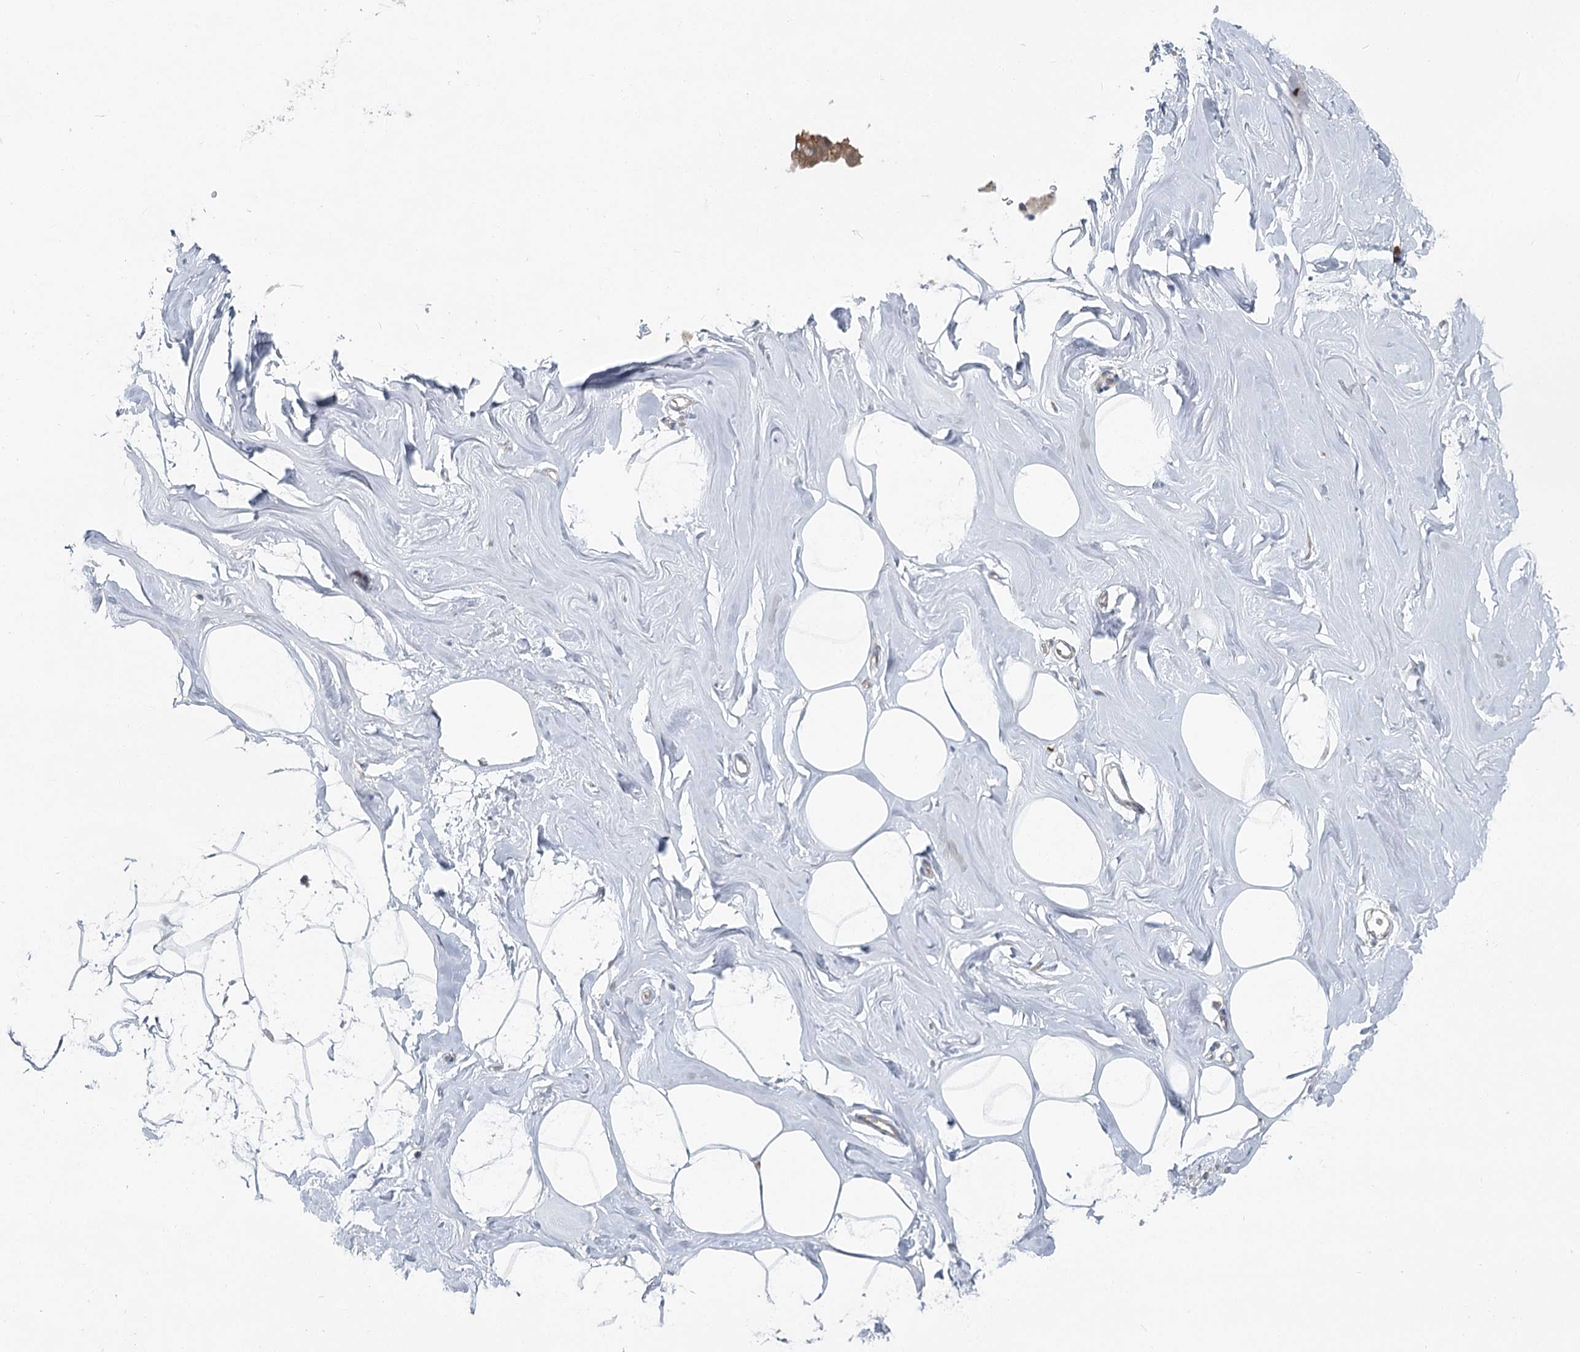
{"staining": {"intensity": "negative", "quantity": "none", "location": "none"}, "tissue": "adipose tissue", "cell_type": "Adipocytes", "image_type": "normal", "snomed": [{"axis": "morphology", "description": "Normal tissue, NOS"}, {"axis": "morphology", "description": "Fibrosis, NOS"}, {"axis": "topography", "description": "Breast"}, {"axis": "topography", "description": "Adipose tissue"}], "caption": "IHC of normal human adipose tissue reveals no staining in adipocytes.", "gene": "THNSL1", "patient": {"sex": "female", "age": 39}}